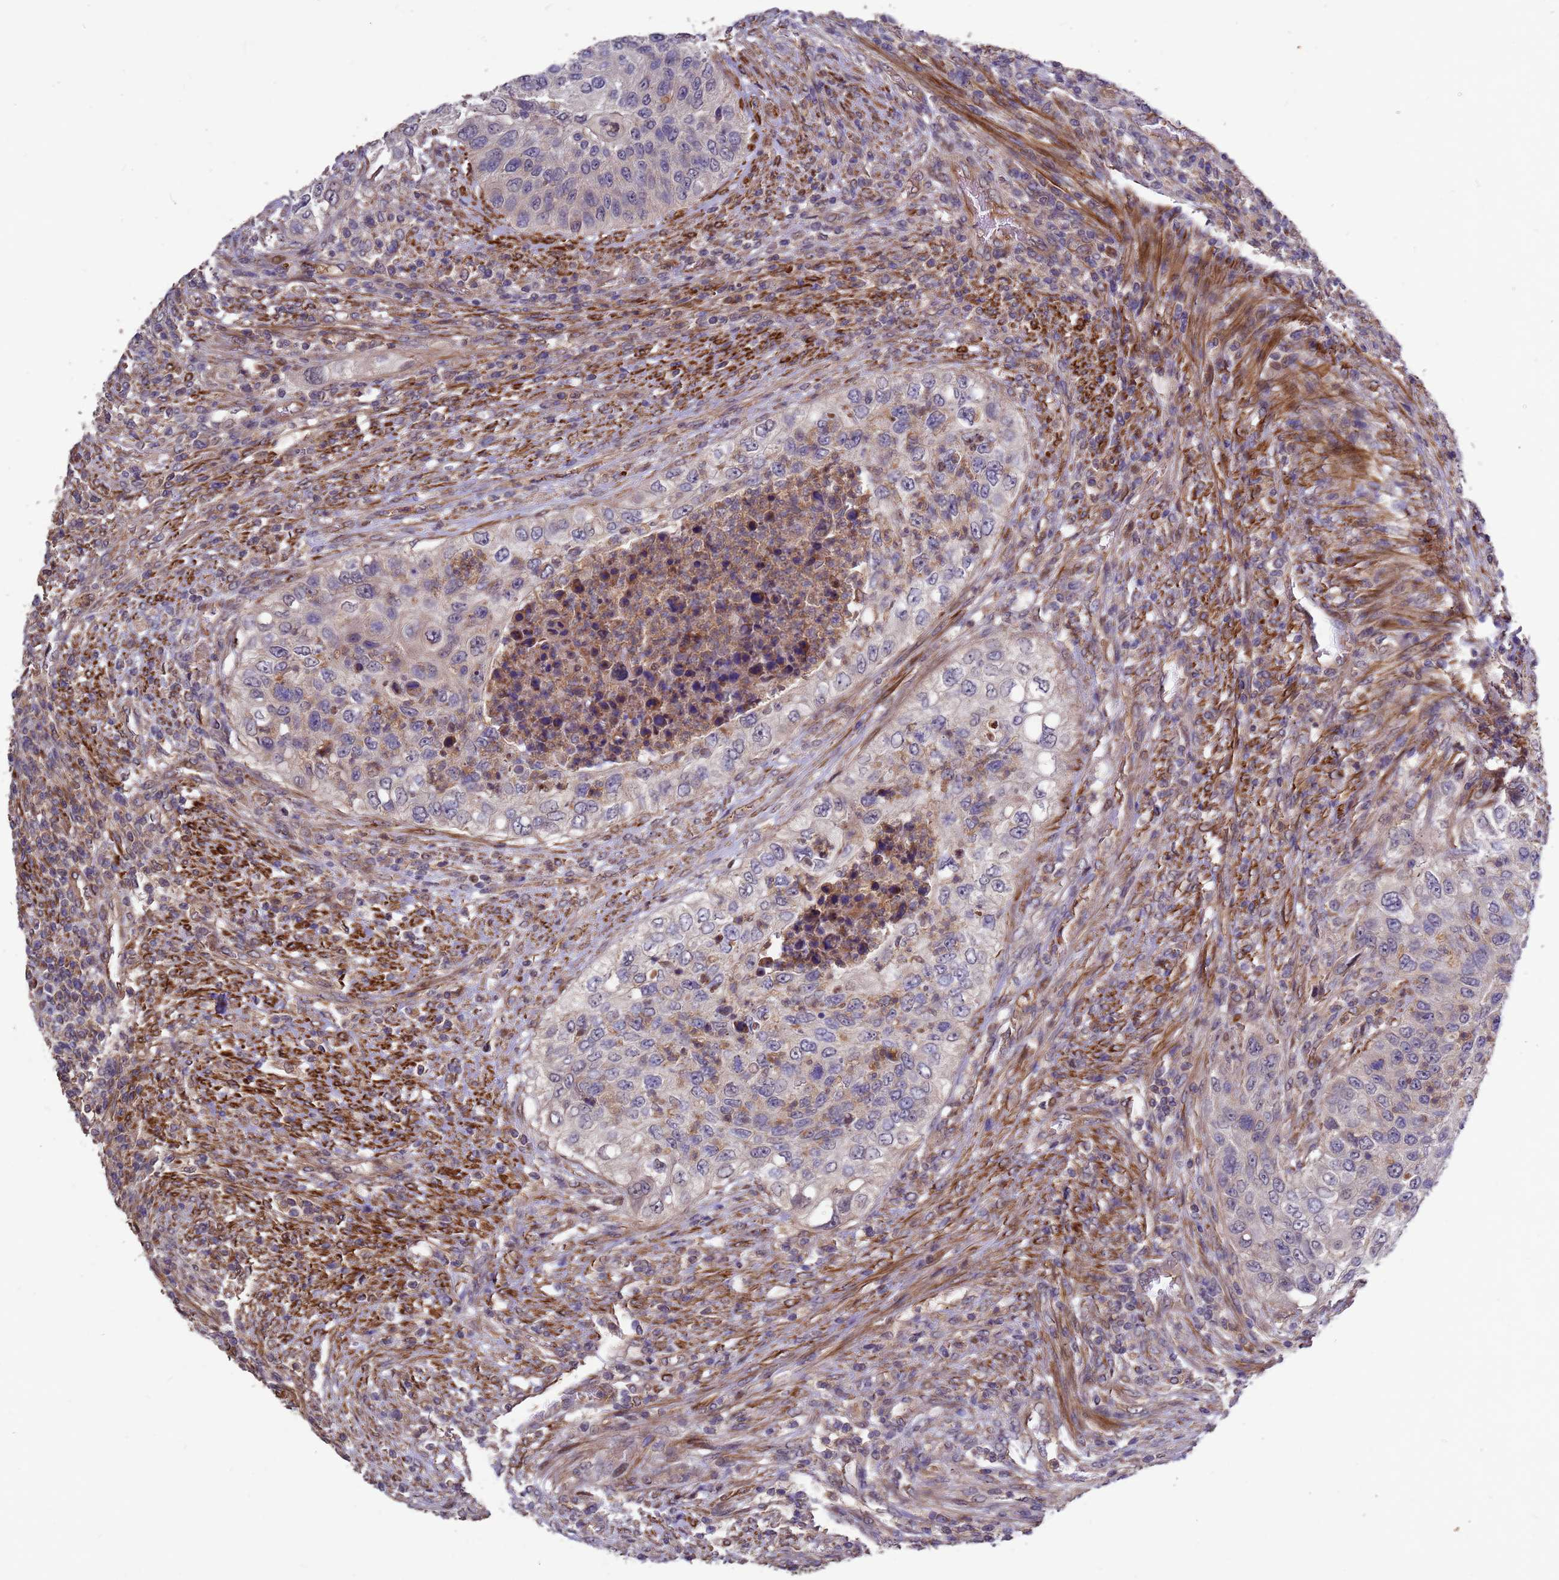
{"staining": {"intensity": "weak", "quantity": "<25%", "location": "cytoplasmic/membranous"}, "tissue": "urothelial cancer", "cell_type": "Tumor cells", "image_type": "cancer", "snomed": [{"axis": "morphology", "description": "Urothelial carcinoma, High grade"}, {"axis": "topography", "description": "Urinary bladder"}], "caption": "Immunohistochemistry of urothelial carcinoma (high-grade) exhibits no staining in tumor cells.", "gene": "RSPRY1", "patient": {"sex": "female", "age": 60}}